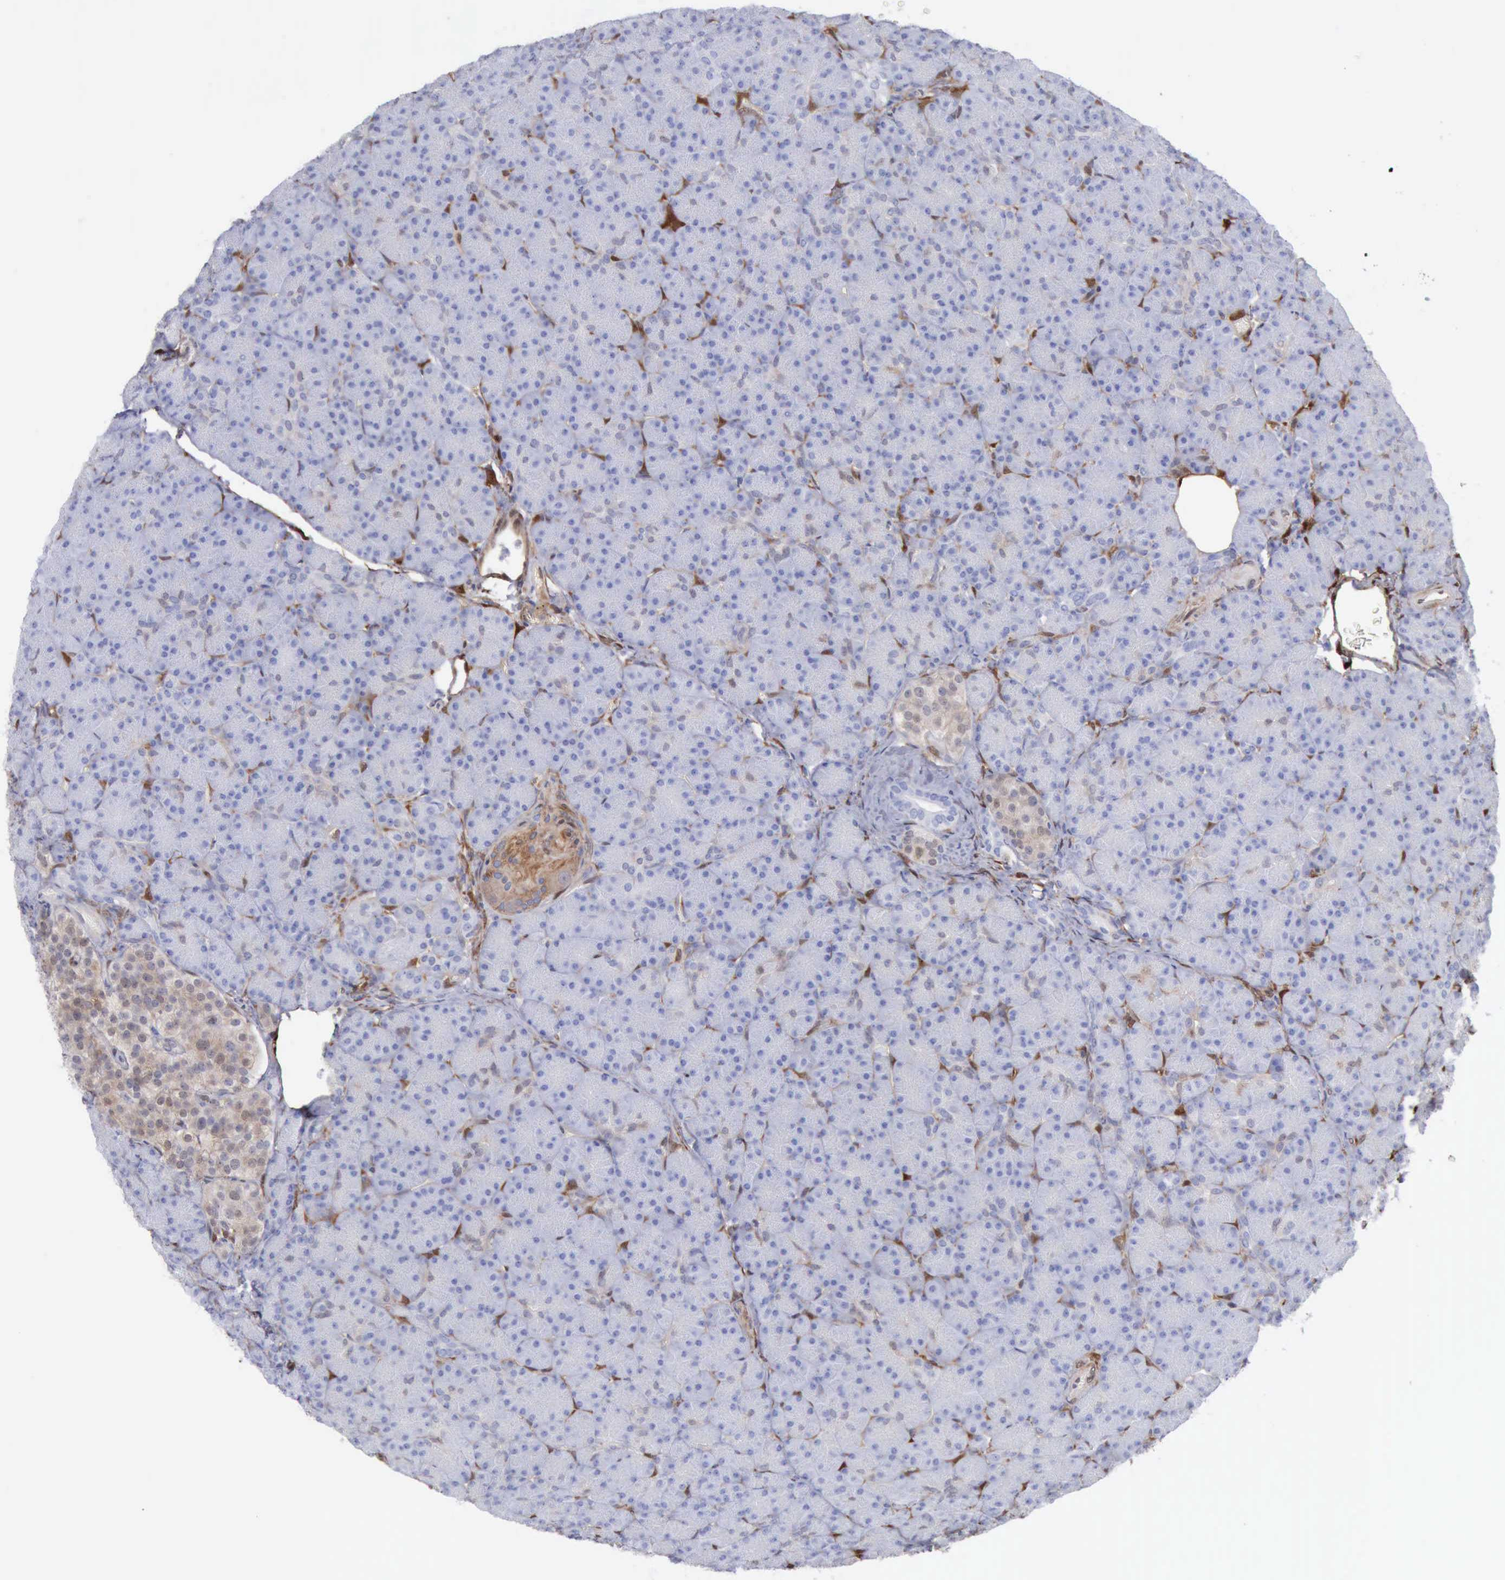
{"staining": {"intensity": "negative", "quantity": "none", "location": "none"}, "tissue": "pancreas", "cell_type": "Exocrine glandular cells", "image_type": "normal", "snomed": [{"axis": "morphology", "description": "Normal tissue, NOS"}, {"axis": "topography", "description": "Pancreas"}], "caption": "Immunohistochemistry (IHC) of unremarkable pancreas exhibits no positivity in exocrine glandular cells.", "gene": "FHL1", "patient": {"sex": "female", "age": 43}}